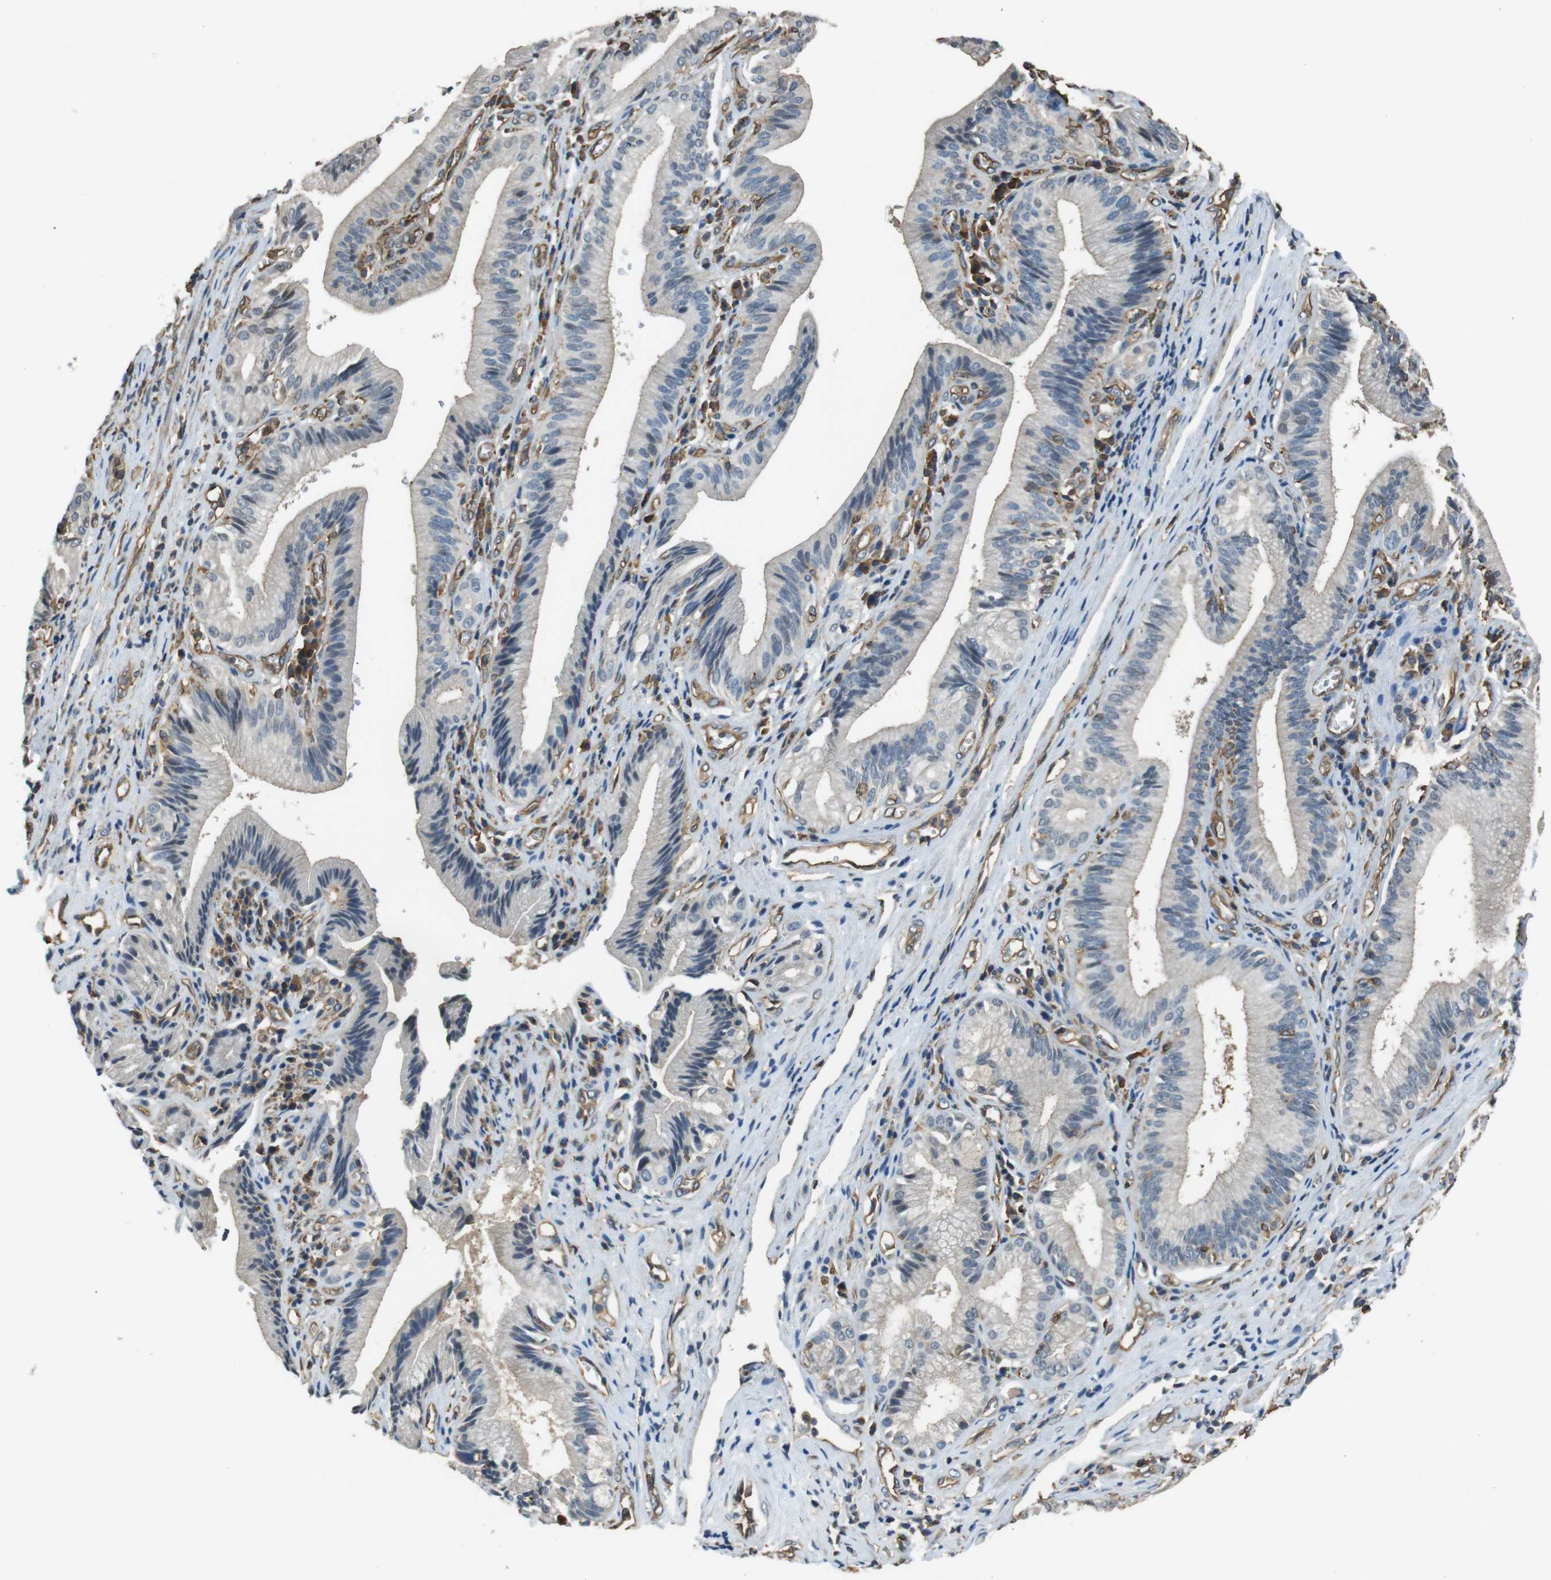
{"staining": {"intensity": "negative", "quantity": "none", "location": "none"}, "tissue": "pancreatic cancer", "cell_type": "Tumor cells", "image_type": "cancer", "snomed": [{"axis": "morphology", "description": "Adenocarcinoma, NOS"}, {"axis": "topography", "description": "Pancreas"}], "caption": "Tumor cells show no significant expression in adenocarcinoma (pancreatic). The staining is performed using DAB (3,3'-diaminobenzidine) brown chromogen with nuclei counter-stained in using hematoxylin.", "gene": "FCAR", "patient": {"sex": "female", "age": 75}}